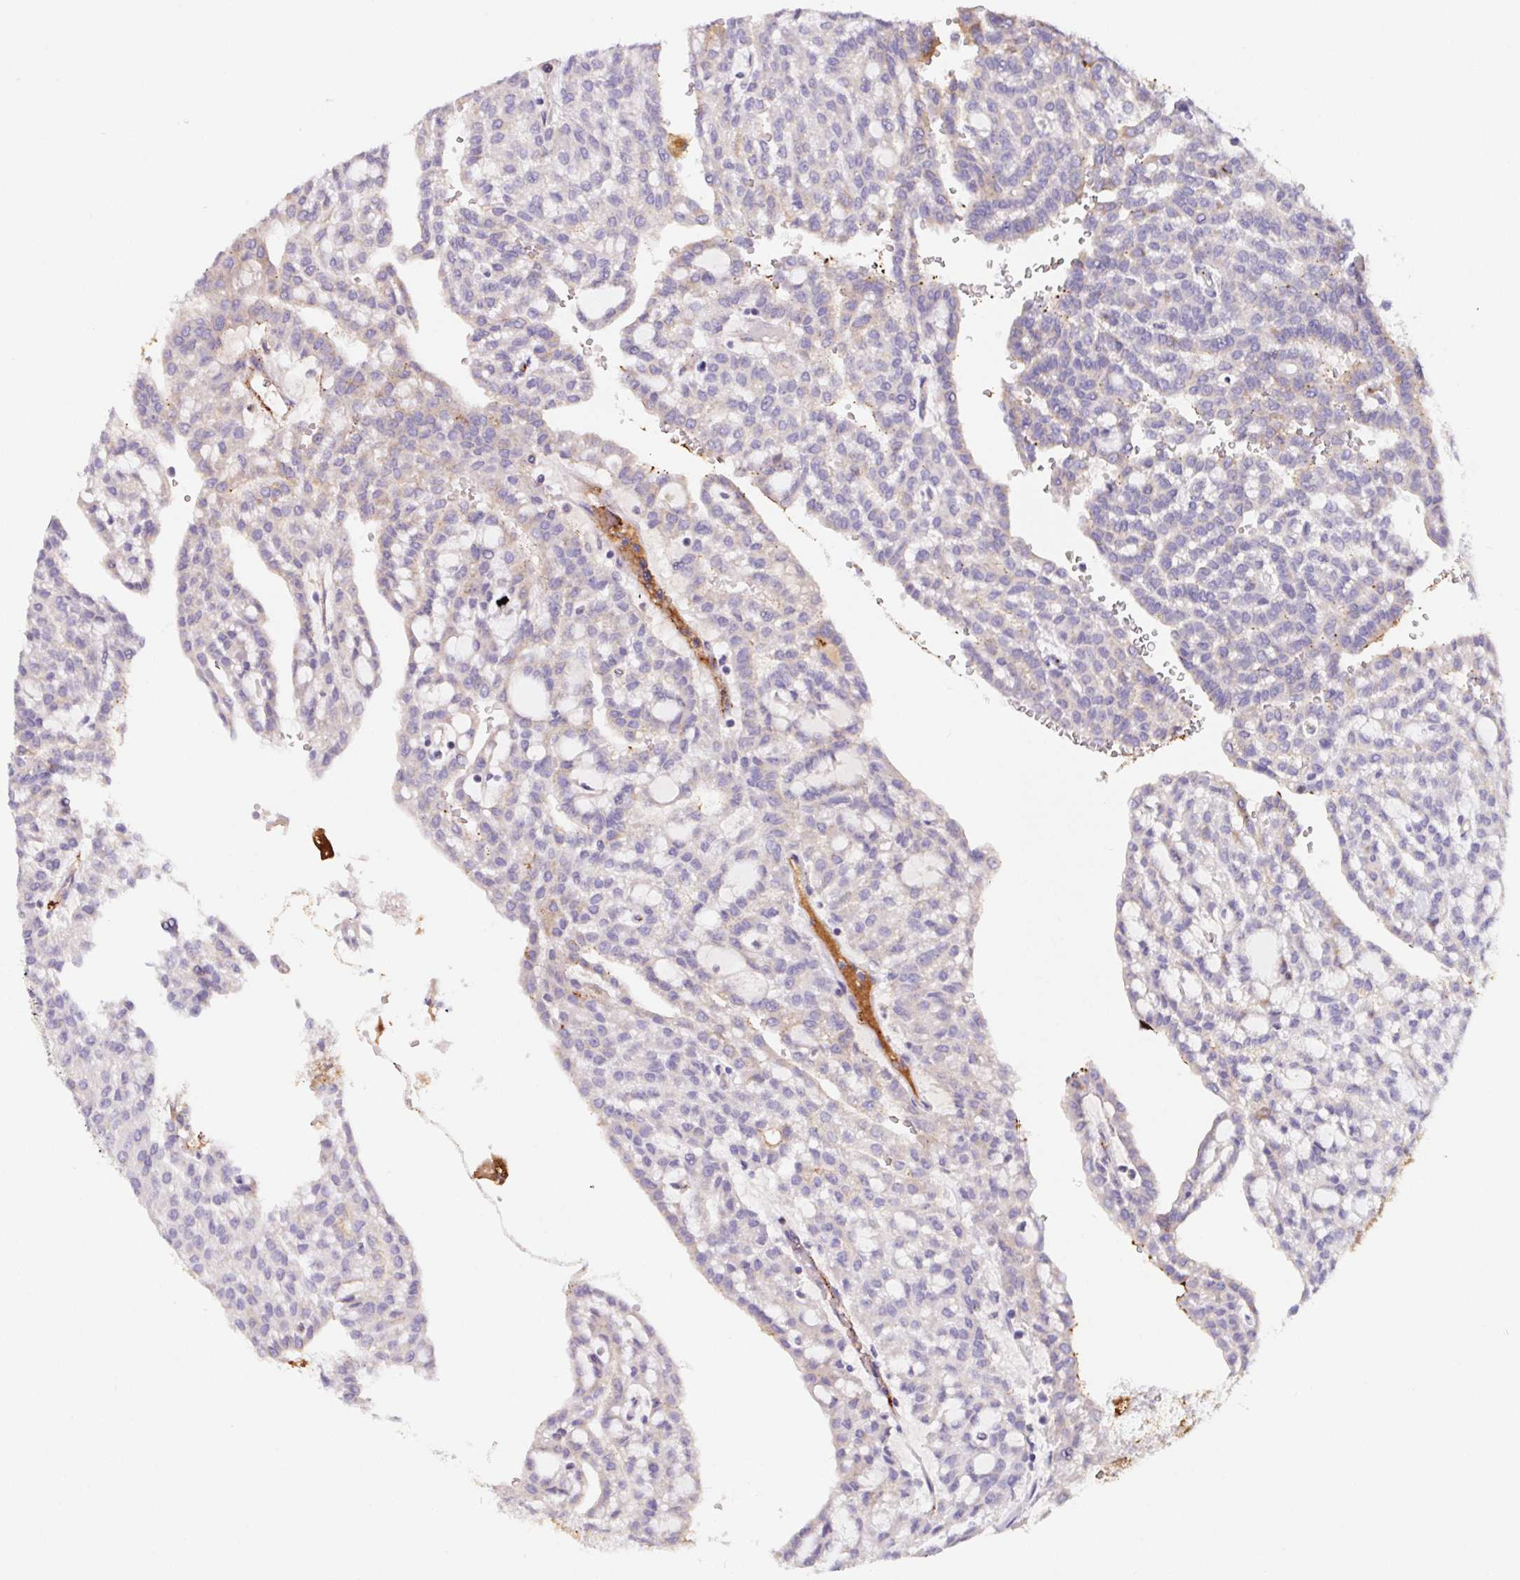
{"staining": {"intensity": "negative", "quantity": "none", "location": "none"}, "tissue": "renal cancer", "cell_type": "Tumor cells", "image_type": "cancer", "snomed": [{"axis": "morphology", "description": "Adenocarcinoma, NOS"}, {"axis": "topography", "description": "Kidney"}], "caption": "High magnification brightfield microscopy of renal cancer (adenocarcinoma) stained with DAB (brown) and counterstained with hematoxylin (blue): tumor cells show no significant expression.", "gene": "LPA", "patient": {"sex": "male", "age": 63}}